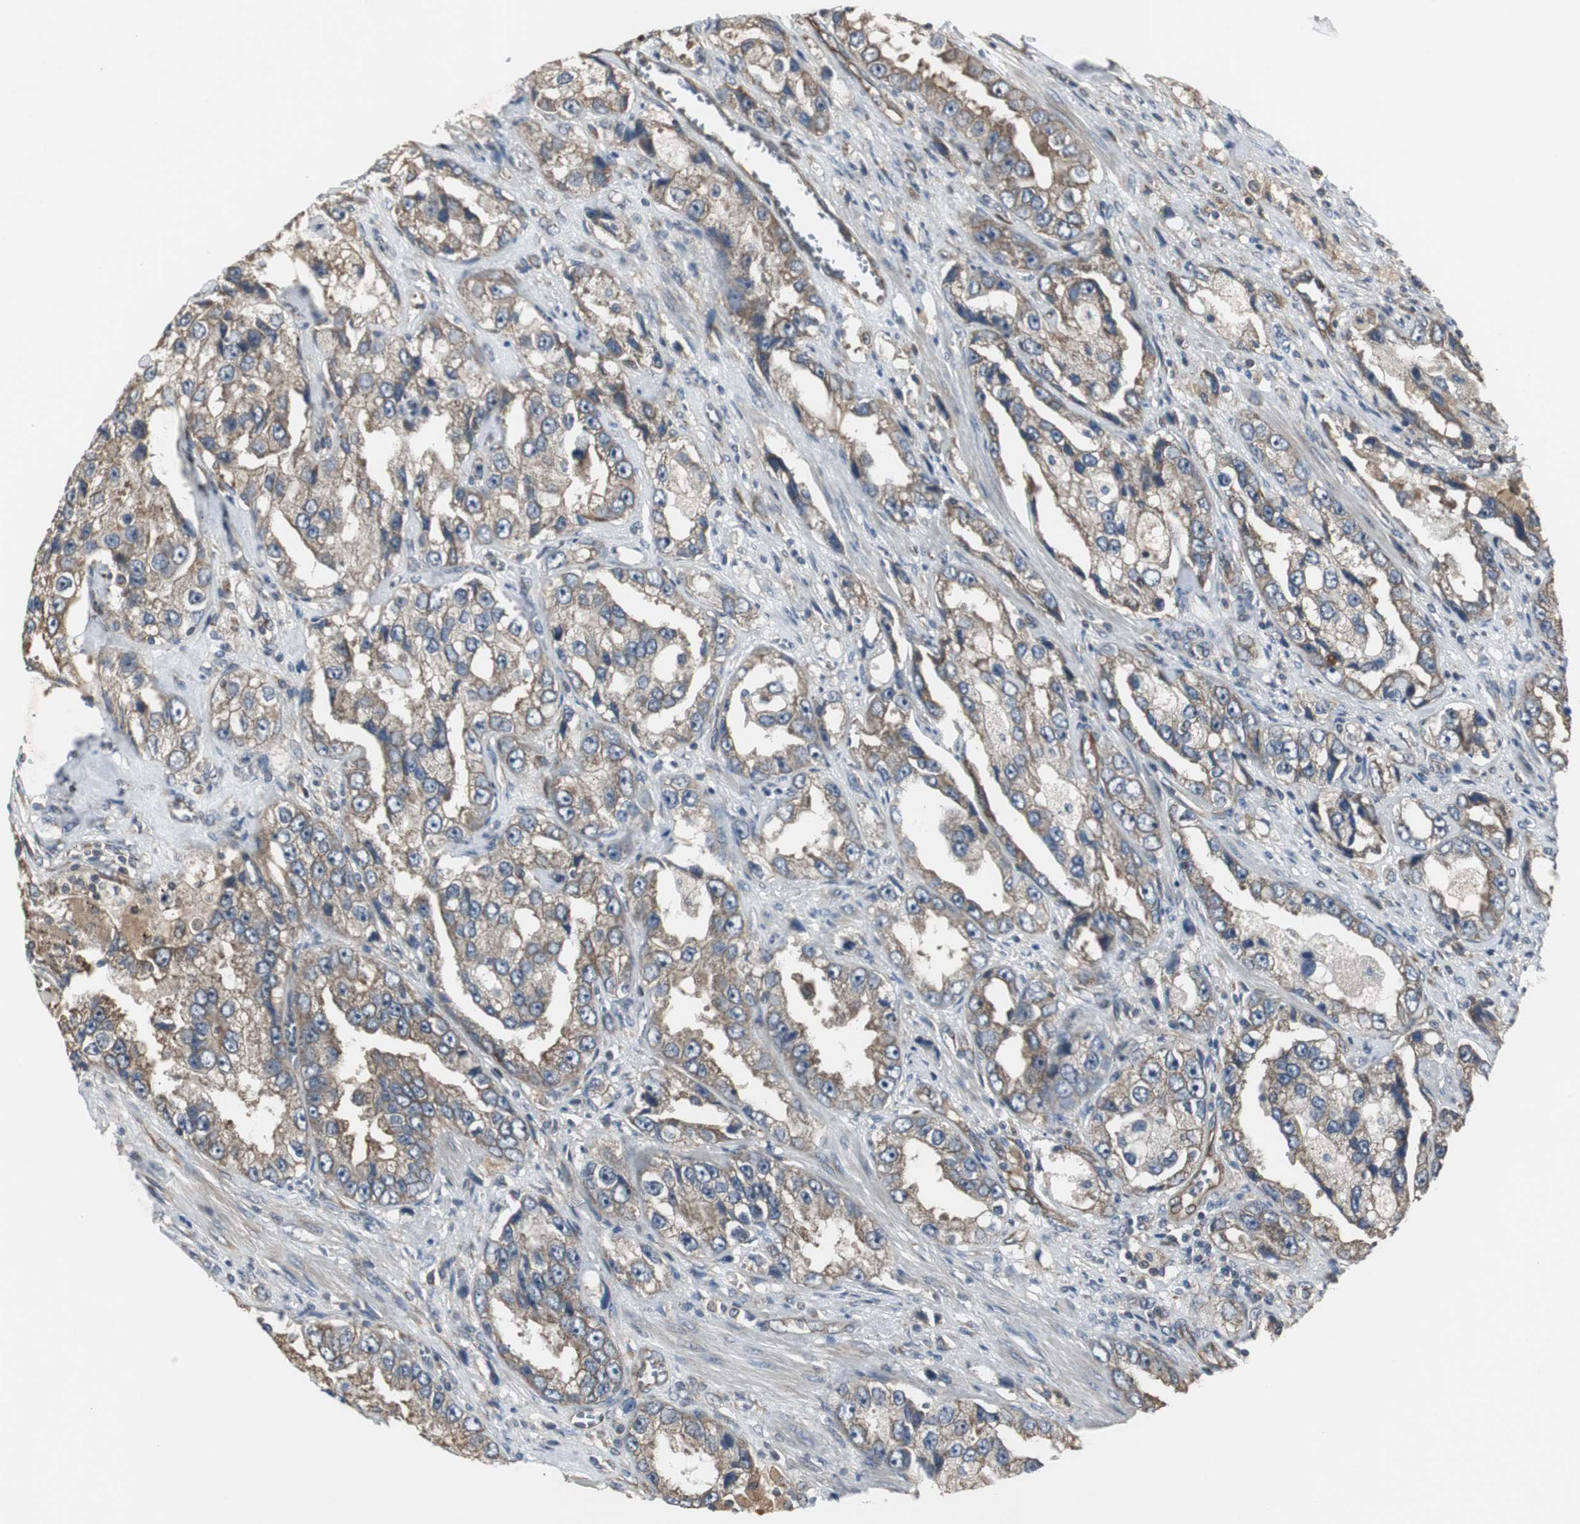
{"staining": {"intensity": "weak", "quantity": ">75%", "location": "cytoplasmic/membranous"}, "tissue": "prostate cancer", "cell_type": "Tumor cells", "image_type": "cancer", "snomed": [{"axis": "morphology", "description": "Adenocarcinoma, High grade"}, {"axis": "topography", "description": "Prostate"}], "caption": "There is low levels of weak cytoplasmic/membranous staining in tumor cells of prostate adenocarcinoma (high-grade), as demonstrated by immunohistochemical staining (brown color).", "gene": "CHP1", "patient": {"sex": "male", "age": 63}}